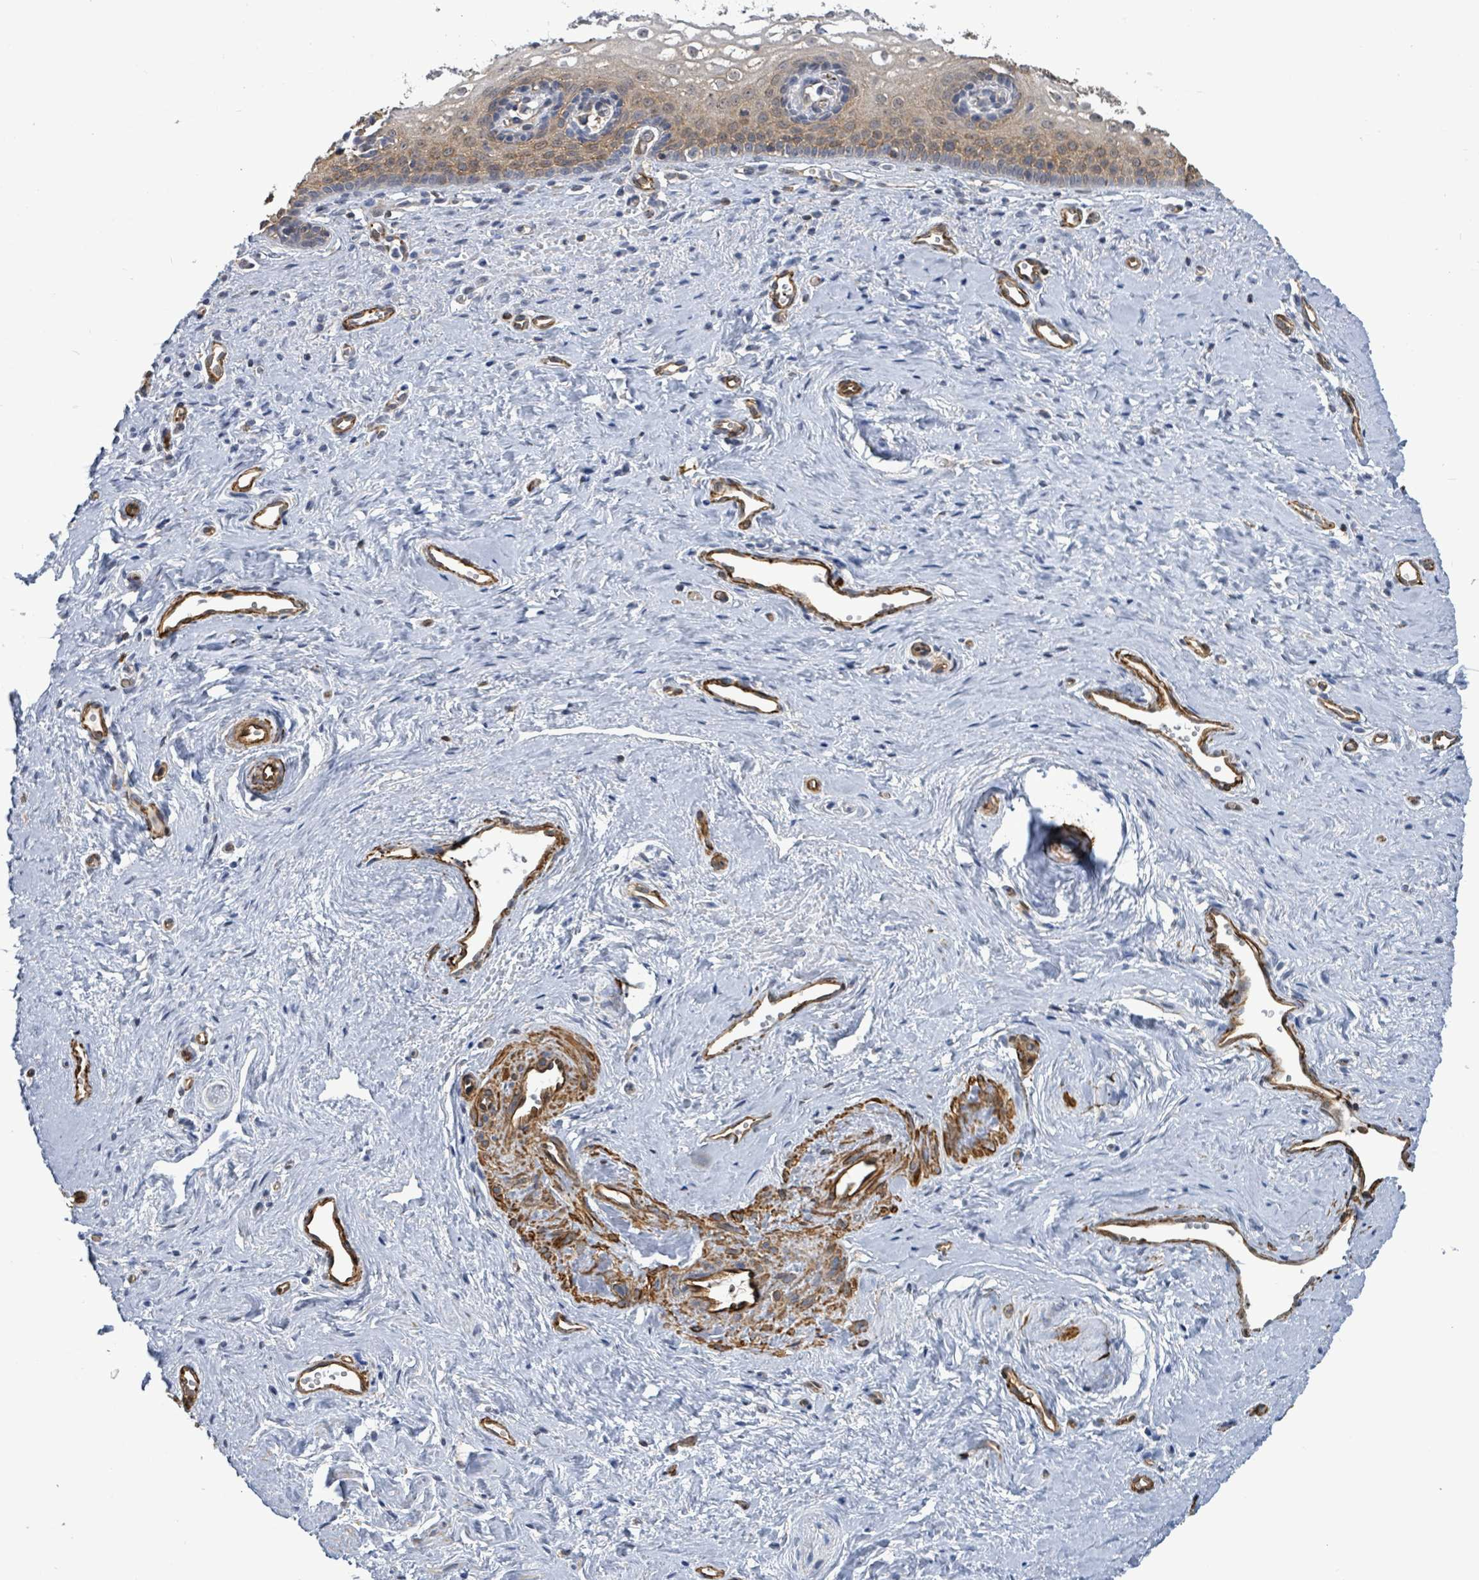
{"staining": {"intensity": "weak", "quantity": ">75%", "location": "cytoplasmic/membranous"}, "tissue": "vagina", "cell_type": "Squamous epithelial cells", "image_type": "normal", "snomed": [{"axis": "morphology", "description": "Normal tissue, NOS"}, {"axis": "topography", "description": "Vagina"}], "caption": "Protein staining of unremarkable vagina shows weak cytoplasmic/membranous expression in approximately >75% of squamous epithelial cells. The staining is performed using DAB (3,3'-diaminobenzidine) brown chromogen to label protein expression. The nuclei are counter-stained blue using hematoxylin.", "gene": "PRKRIP1", "patient": {"sex": "female", "age": 59}}